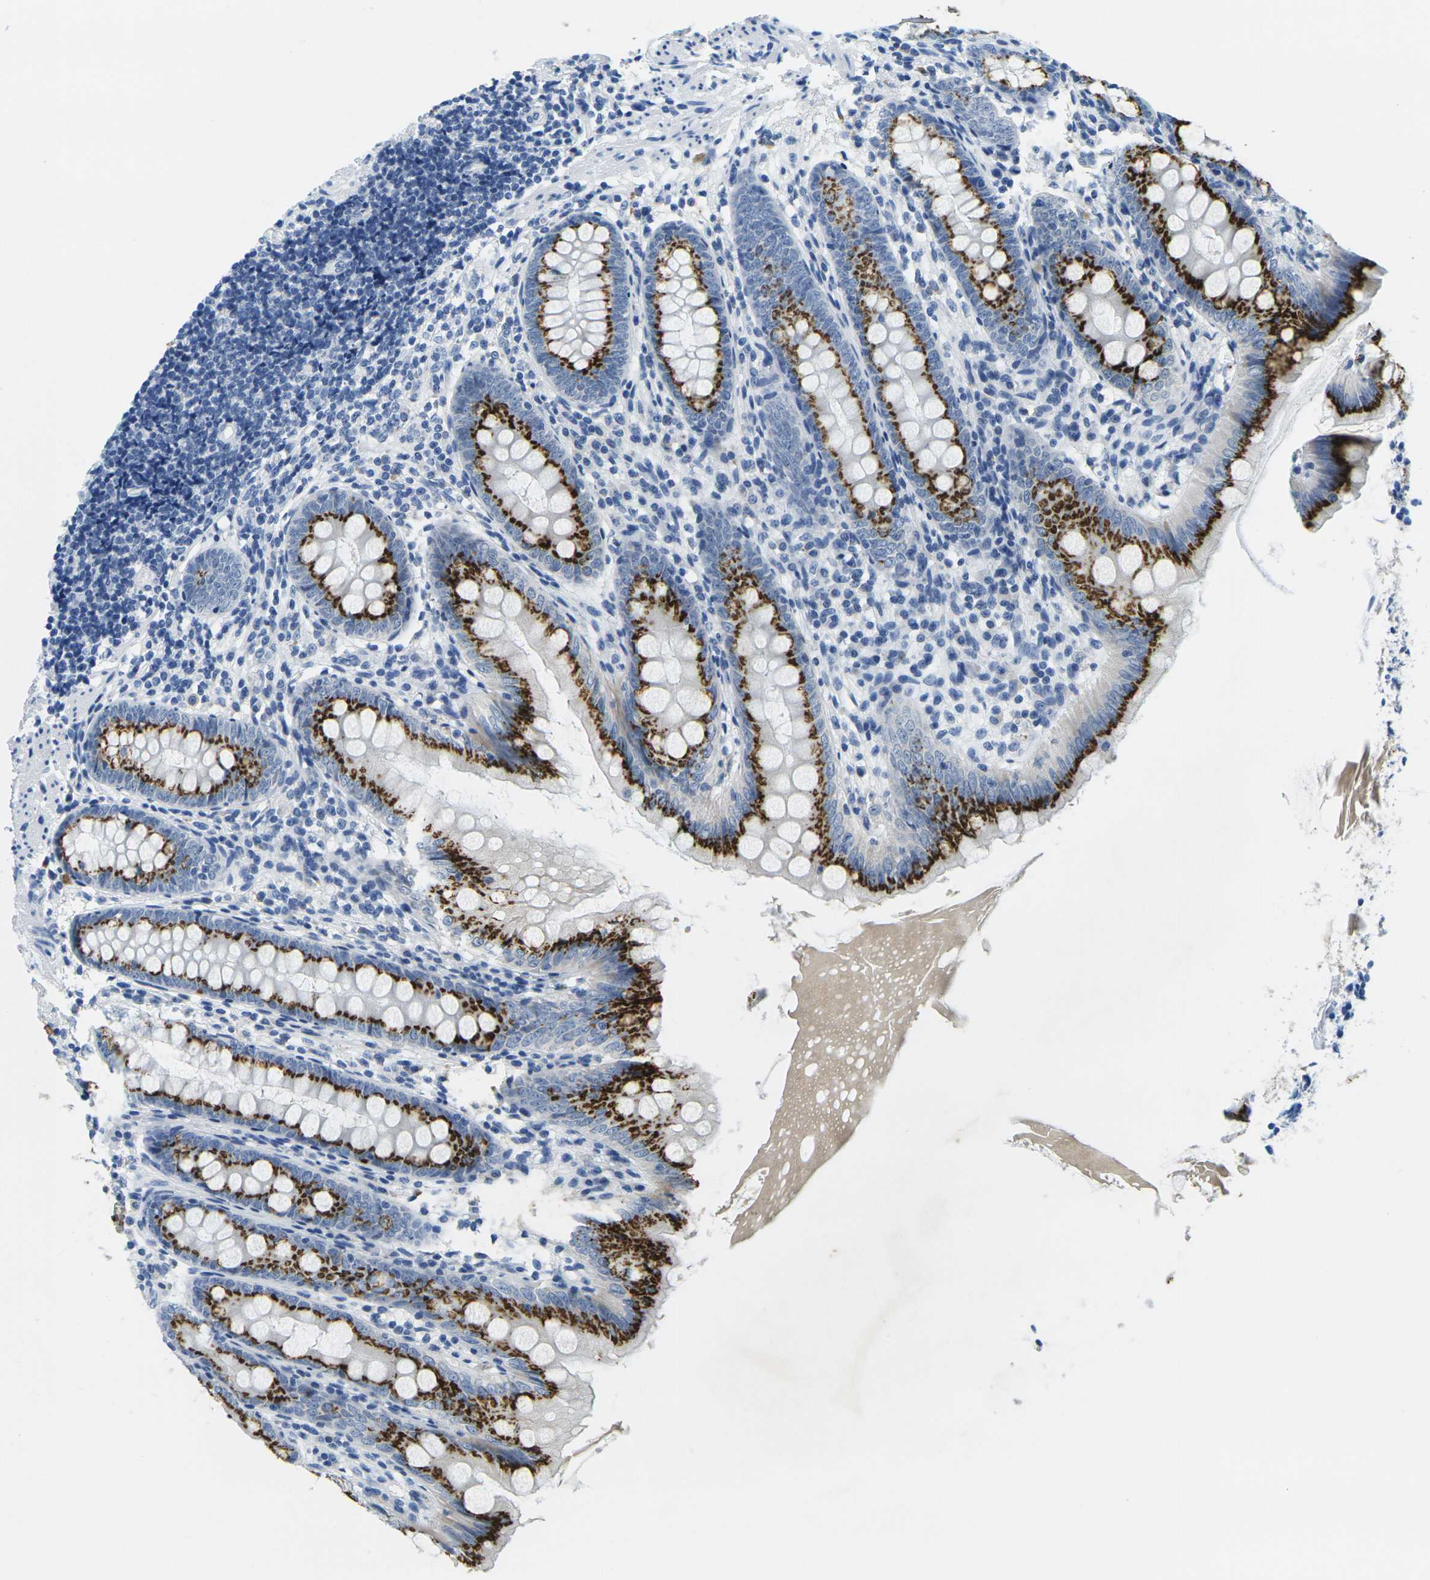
{"staining": {"intensity": "strong", "quantity": ">75%", "location": "cytoplasmic/membranous"}, "tissue": "appendix", "cell_type": "Glandular cells", "image_type": "normal", "snomed": [{"axis": "morphology", "description": "Normal tissue, NOS"}, {"axis": "topography", "description": "Appendix"}], "caption": "Immunohistochemical staining of benign appendix exhibits >75% levels of strong cytoplasmic/membranous protein expression in approximately >75% of glandular cells. (IHC, brightfield microscopy, high magnification).", "gene": "FAM3D", "patient": {"sex": "female", "age": 77}}